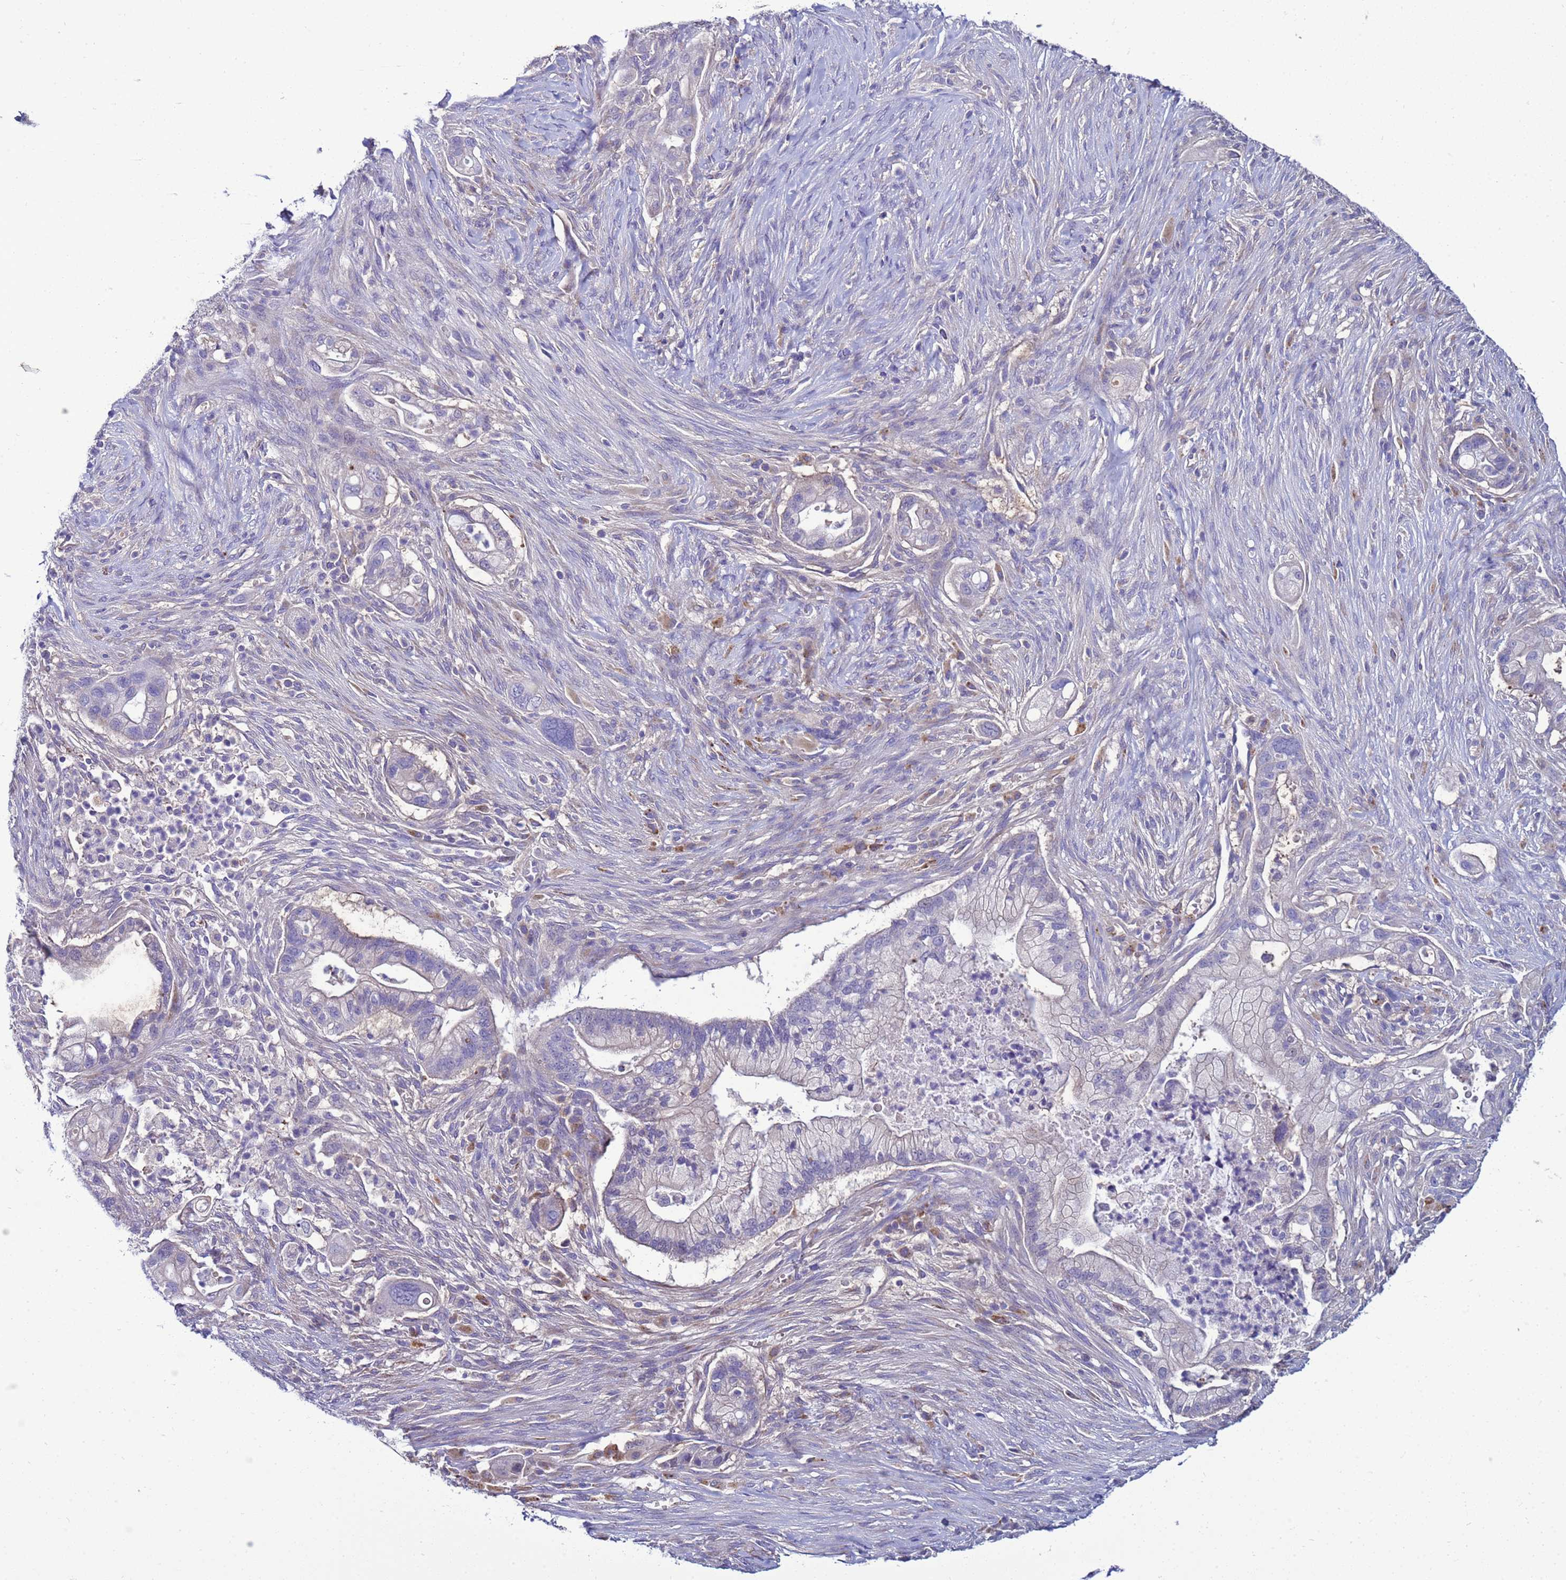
{"staining": {"intensity": "negative", "quantity": "none", "location": "none"}, "tissue": "pancreatic cancer", "cell_type": "Tumor cells", "image_type": "cancer", "snomed": [{"axis": "morphology", "description": "Adenocarcinoma, NOS"}, {"axis": "topography", "description": "Pancreas"}], "caption": "Immunohistochemical staining of pancreatic cancer reveals no significant expression in tumor cells.", "gene": "NAT2", "patient": {"sex": "male", "age": 44}}